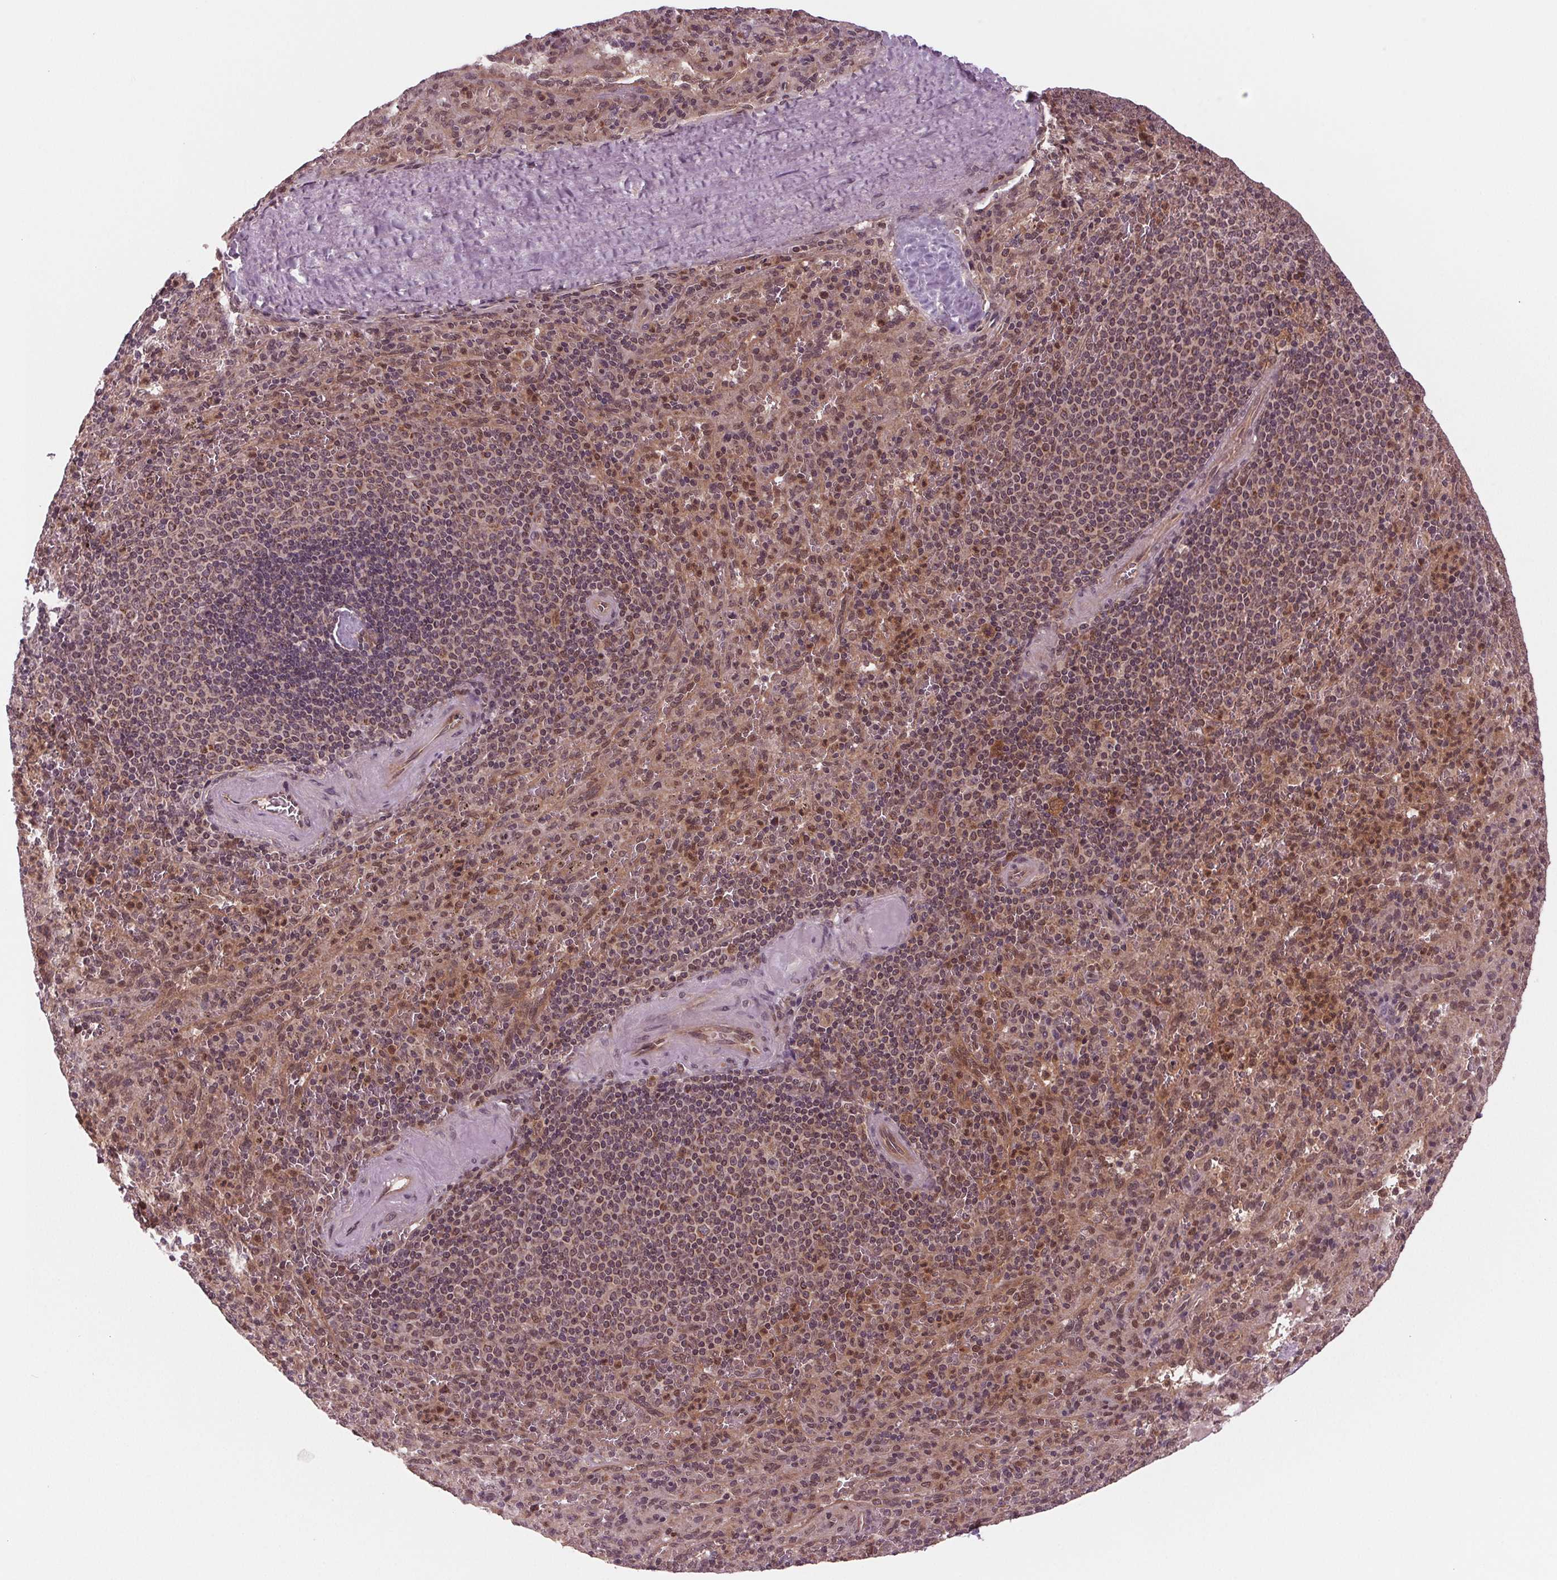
{"staining": {"intensity": "moderate", "quantity": "<25%", "location": "cytoplasmic/membranous"}, "tissue": "spleen", "cell_type": "Cells in red pulp", "image_type": "normal", "snomed": [{"axis": "morphology", "description": "Normal tissue, NOS"}, {"axis": "topography", "description": "Spleen"}], "caption": "The histopathology image reveals a brown stain indicating the presence of a protein in the cytoplasmic/membranous of cells in red pulp in spleen. (DAB (3,3'-diaminobenzidine) = brown stain, brightfield microscopy at high magnification).", "gene": "STAT3", "patient": {"sex": "male", "age": 57}}